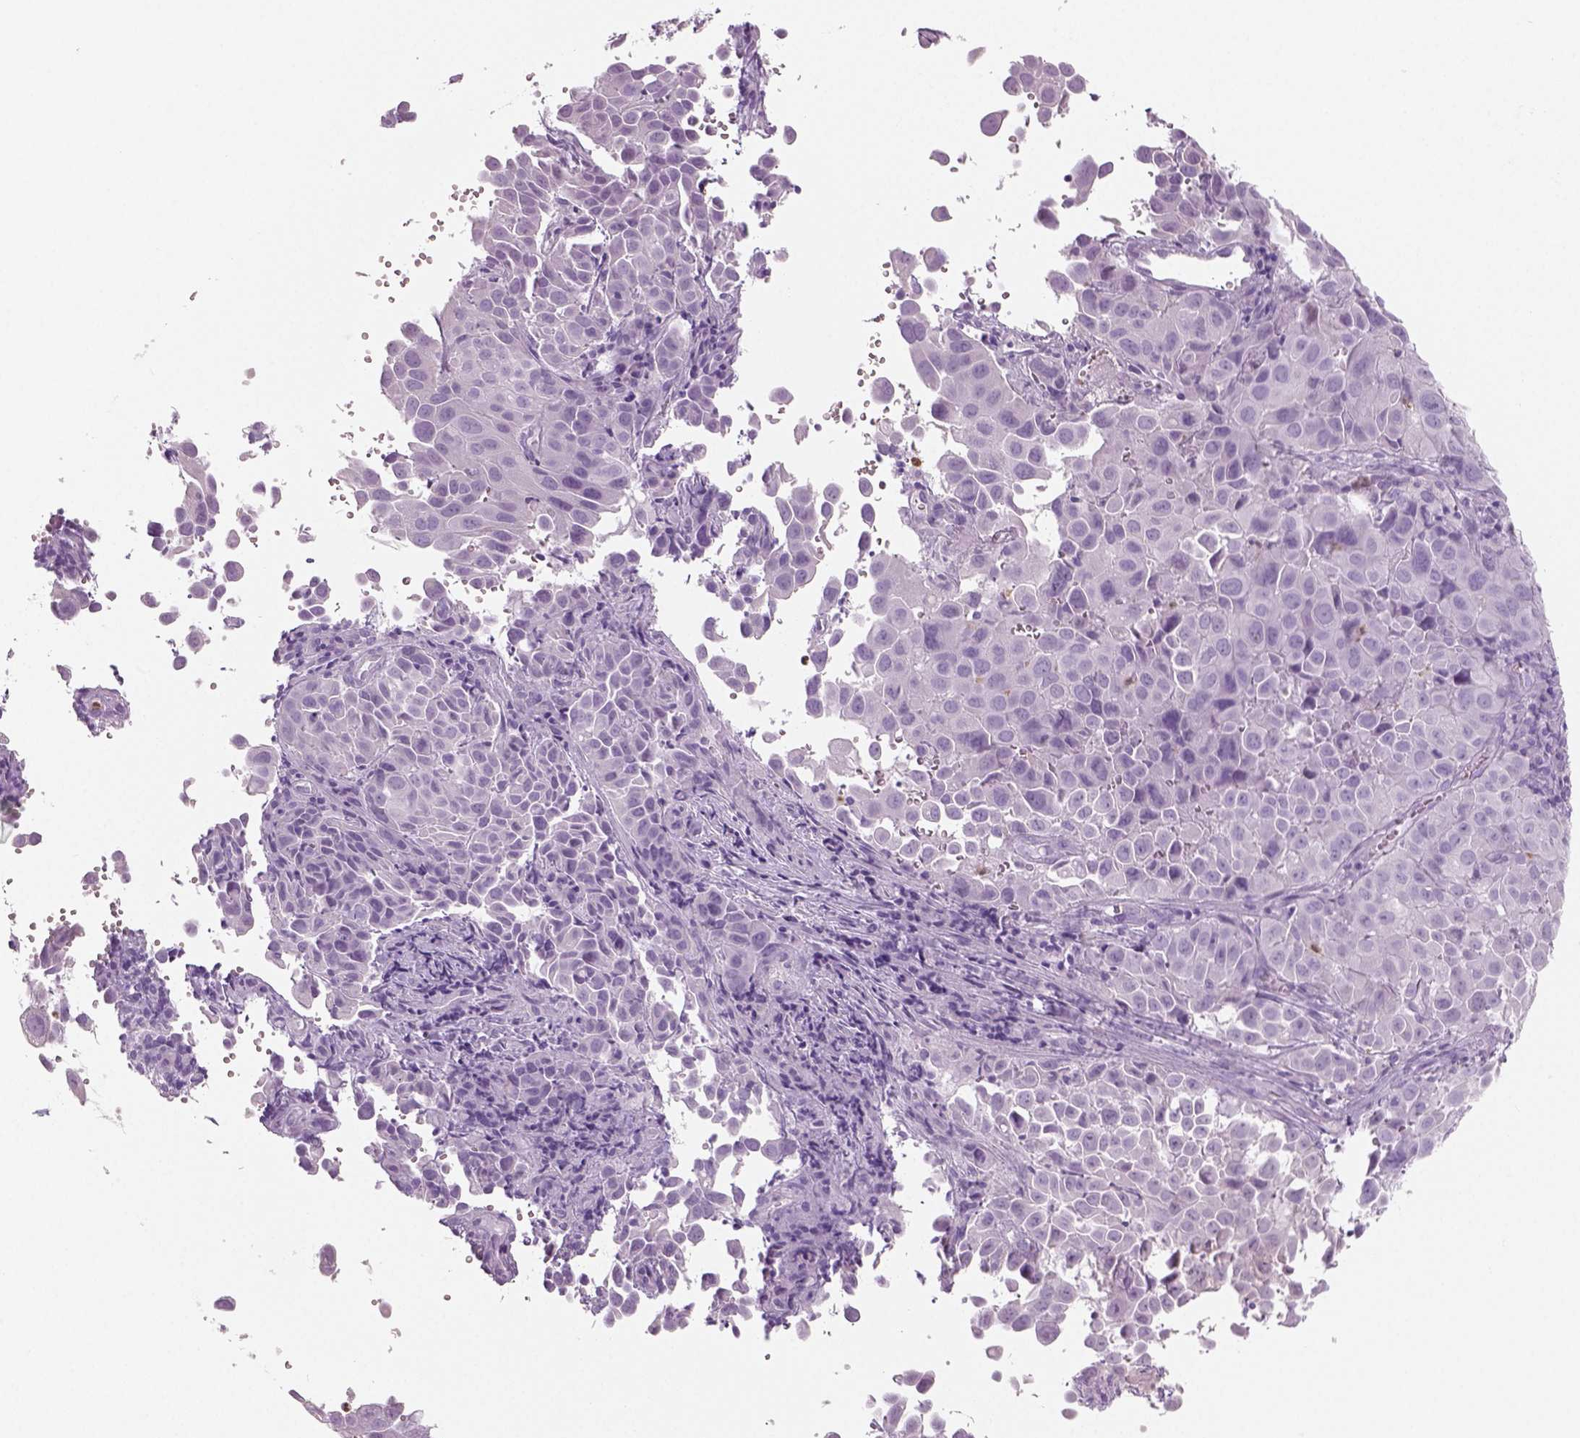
{"staining": {"intensity": "negative", "quantity": "none", "location": "none"}, "tissue": "cervical cancer", "cell_type": "Tumor cells", "image_type": "cancer", "snomed": [{"axis": "morphology", "description": "Squamous cell carcinoma, NOS"}, {"axis": "topography", "description": "Cervix"}], "caption": "Tumor cells show no significant positivity in cervical squamous cell carcinoma.", "gene": "NECAB2", "patient": {"sex": "female", "age": 55}}